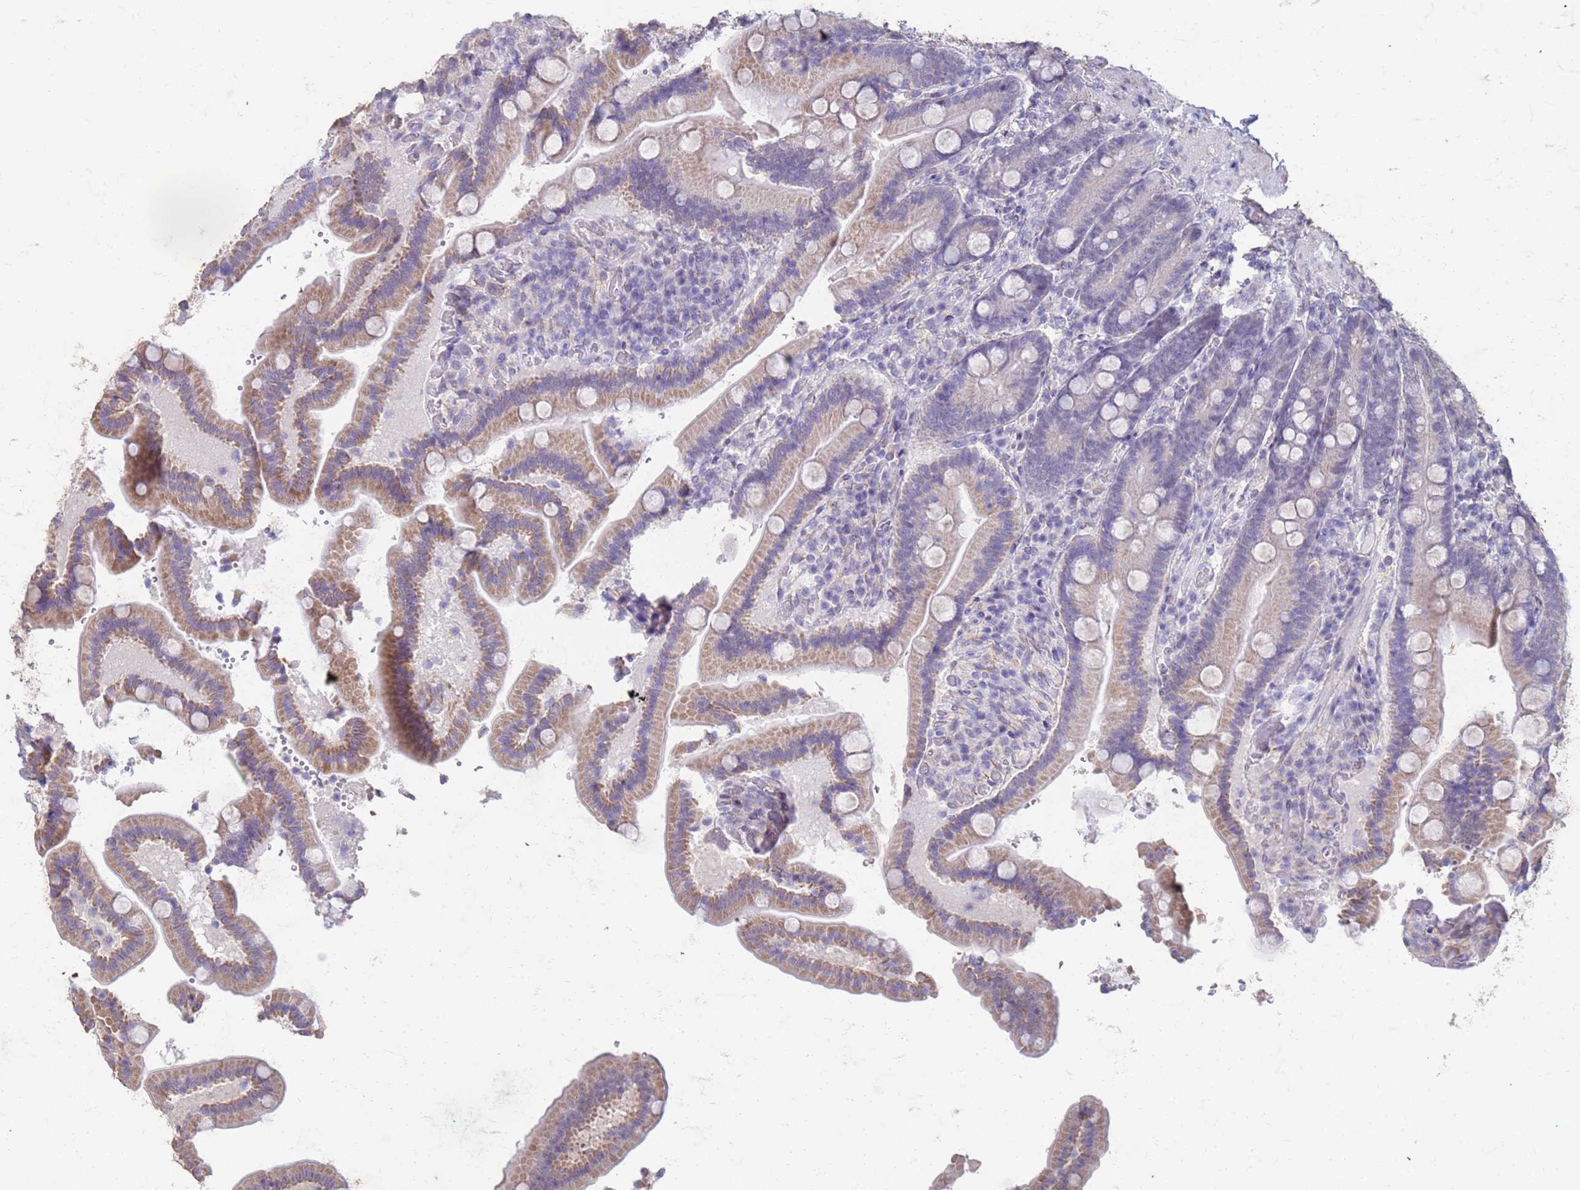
{"staining": {"intensity": "weak", "quantity": "25%-75%", "location": "cytoplasmic/membranous"}, "tissue": "duodenum", "cell_type": "Glandular cells", "image_type": "normal", "snomed": [{"axis": "morphology", "description": "Normal tissue, NOS"}, {"axis": "topography", "description": "Duodenum"}], "caption": "Immunohistochemistry photomicrograph of benign duodenum: duodenum stained using immunohistochemistry (IHC) shows low levels of weak protein expression localized specifically in the cytoplasmic/membranous of glandular cells, appearing as a cytoplasmic/membranous brown color.", "gene": "SLC25A15", "patient": {"sex": "female", "age": 62}}